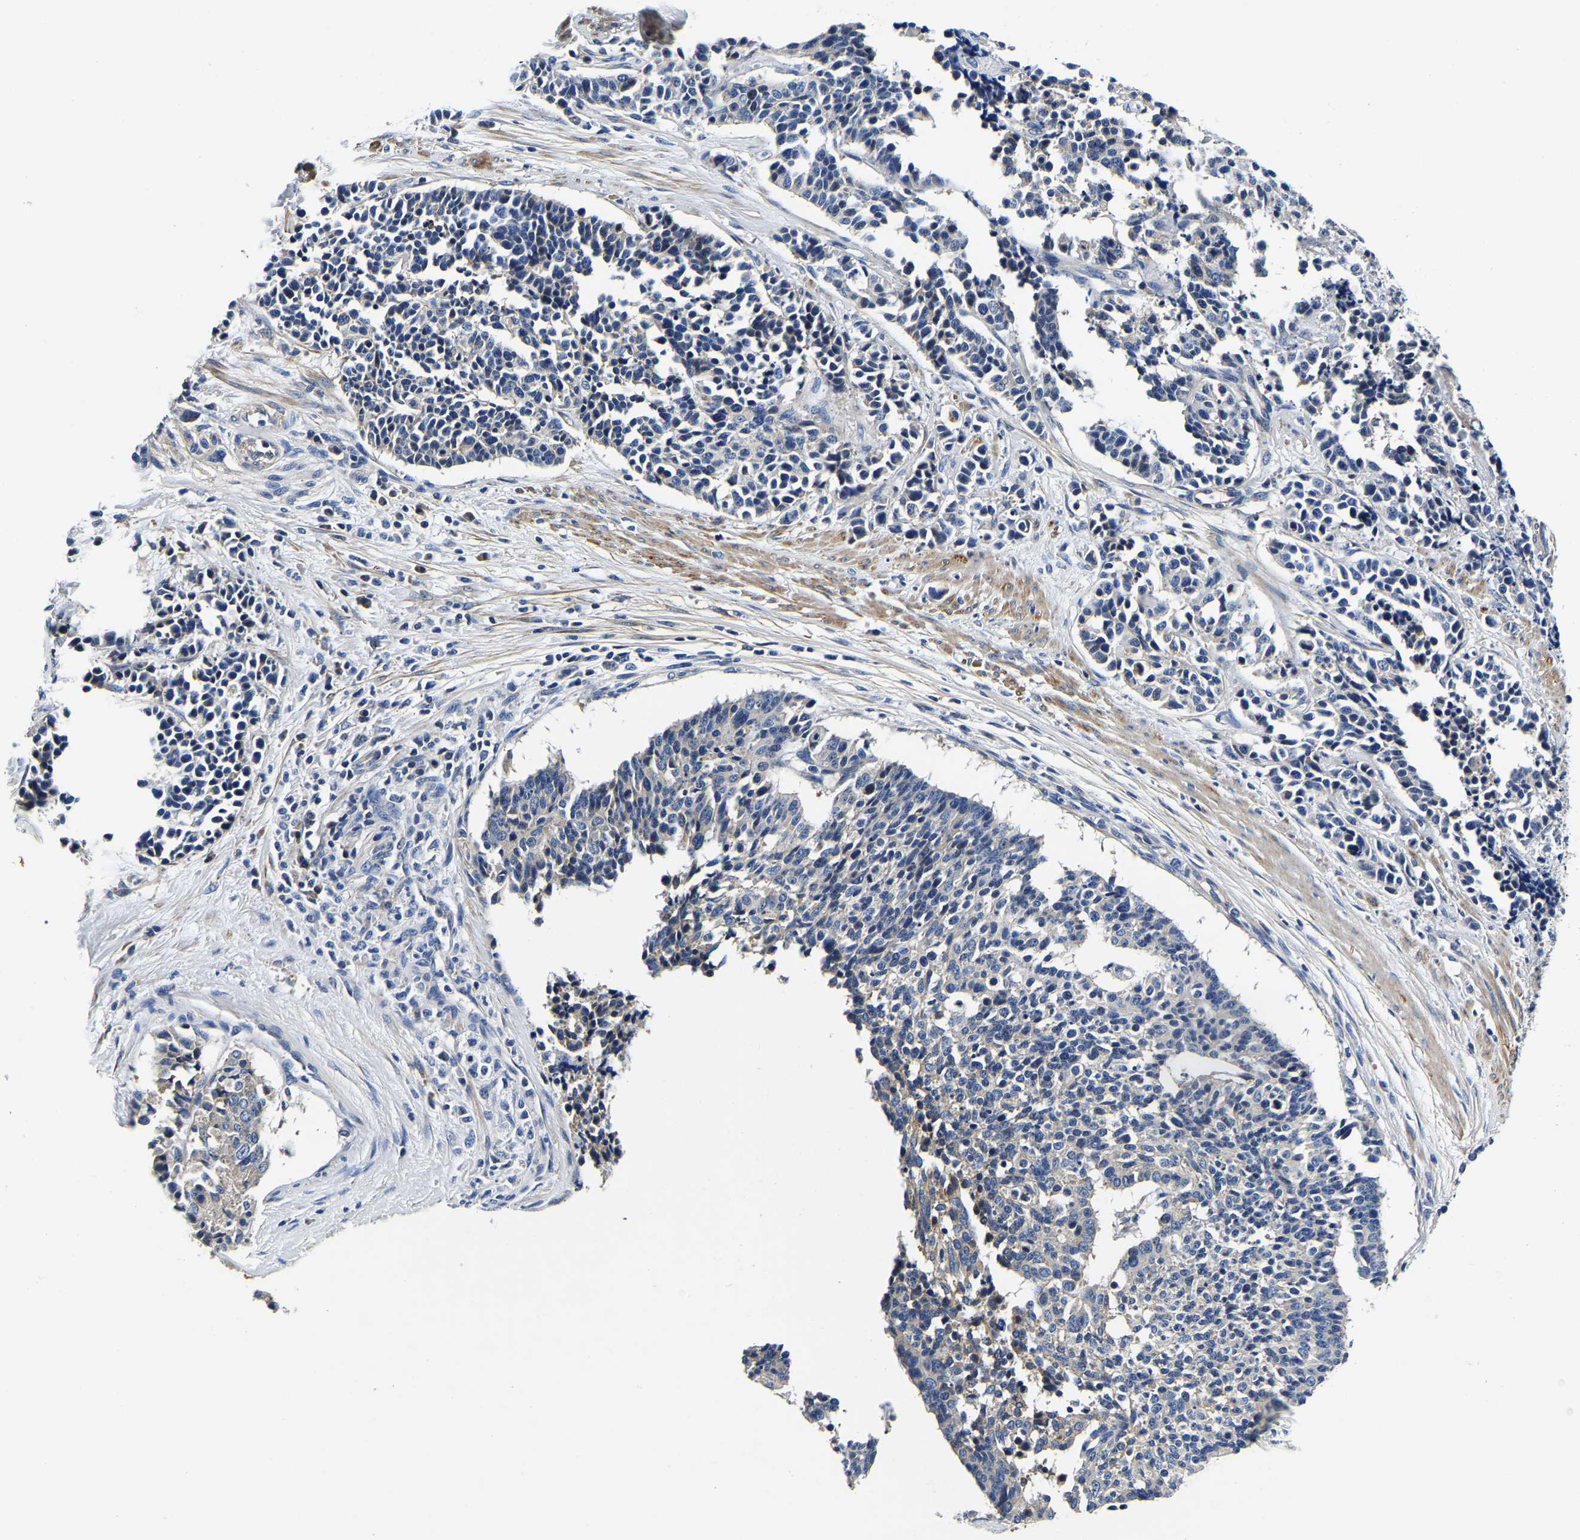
{"staining": {"intensity": "negative", "quantity": "none", "location": "none"}, "tissue": "cervical cancer", "cell_type": "Tumor cells", "image_type": "cancer", "snomed": [{"axis": "morphology", "description": "Squamous cell carcinoma, NOS"}, {"axis": "topography", "description": "Cervix"}], "caption": "Squamous cell carcinoma (cervical) stained for a protein using IHC reveals no positivity tumor cells.", "gene": "KCTD17", "patient": {"sex": "female", "age": 35}}